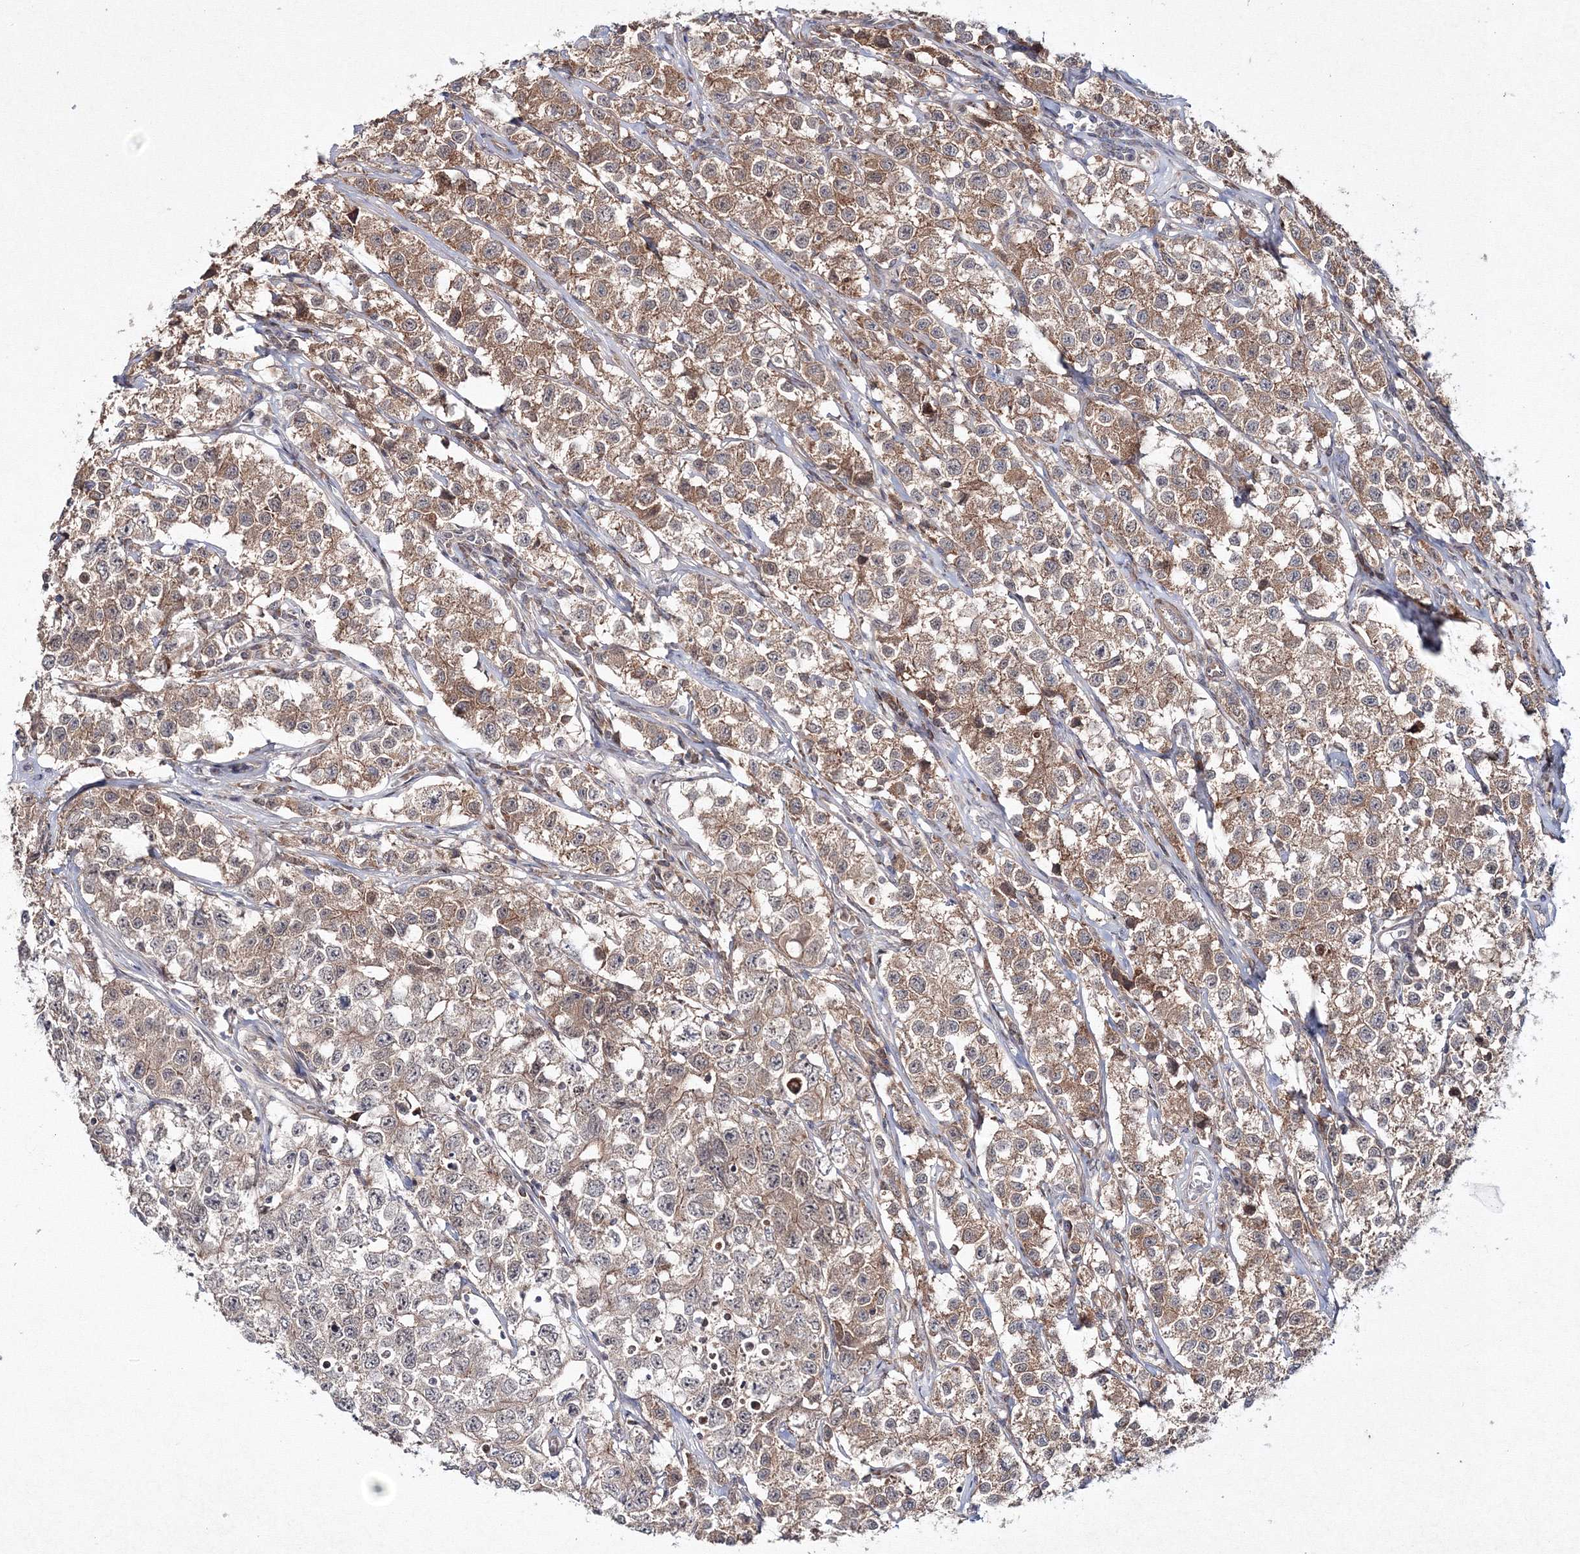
{"staining": {"intensity": "moderate", "quantity": "25%-75%", "location": "cytoplasmic/membranous"}, "tissue": "testis cancer", "cell_type": "Tumor cells", "image_type": "cancer", "snomed": [{"axis": "morphology", "description": "Seminoma, NOS"}, {"axis": "morphology", "description": "Carcinoma, Embryonal, NOS"}, {"axis": "topography", "description": "Testis"}], "caption": "Brown immunohistochemical staining in embryonal carcinoma (testis) shows moderate cytoplasmic/membranous positivity in approximately 25%-75% of tumor cells.", "gene": "IPMK", "patient": {"sex": "male", "age": 43}}